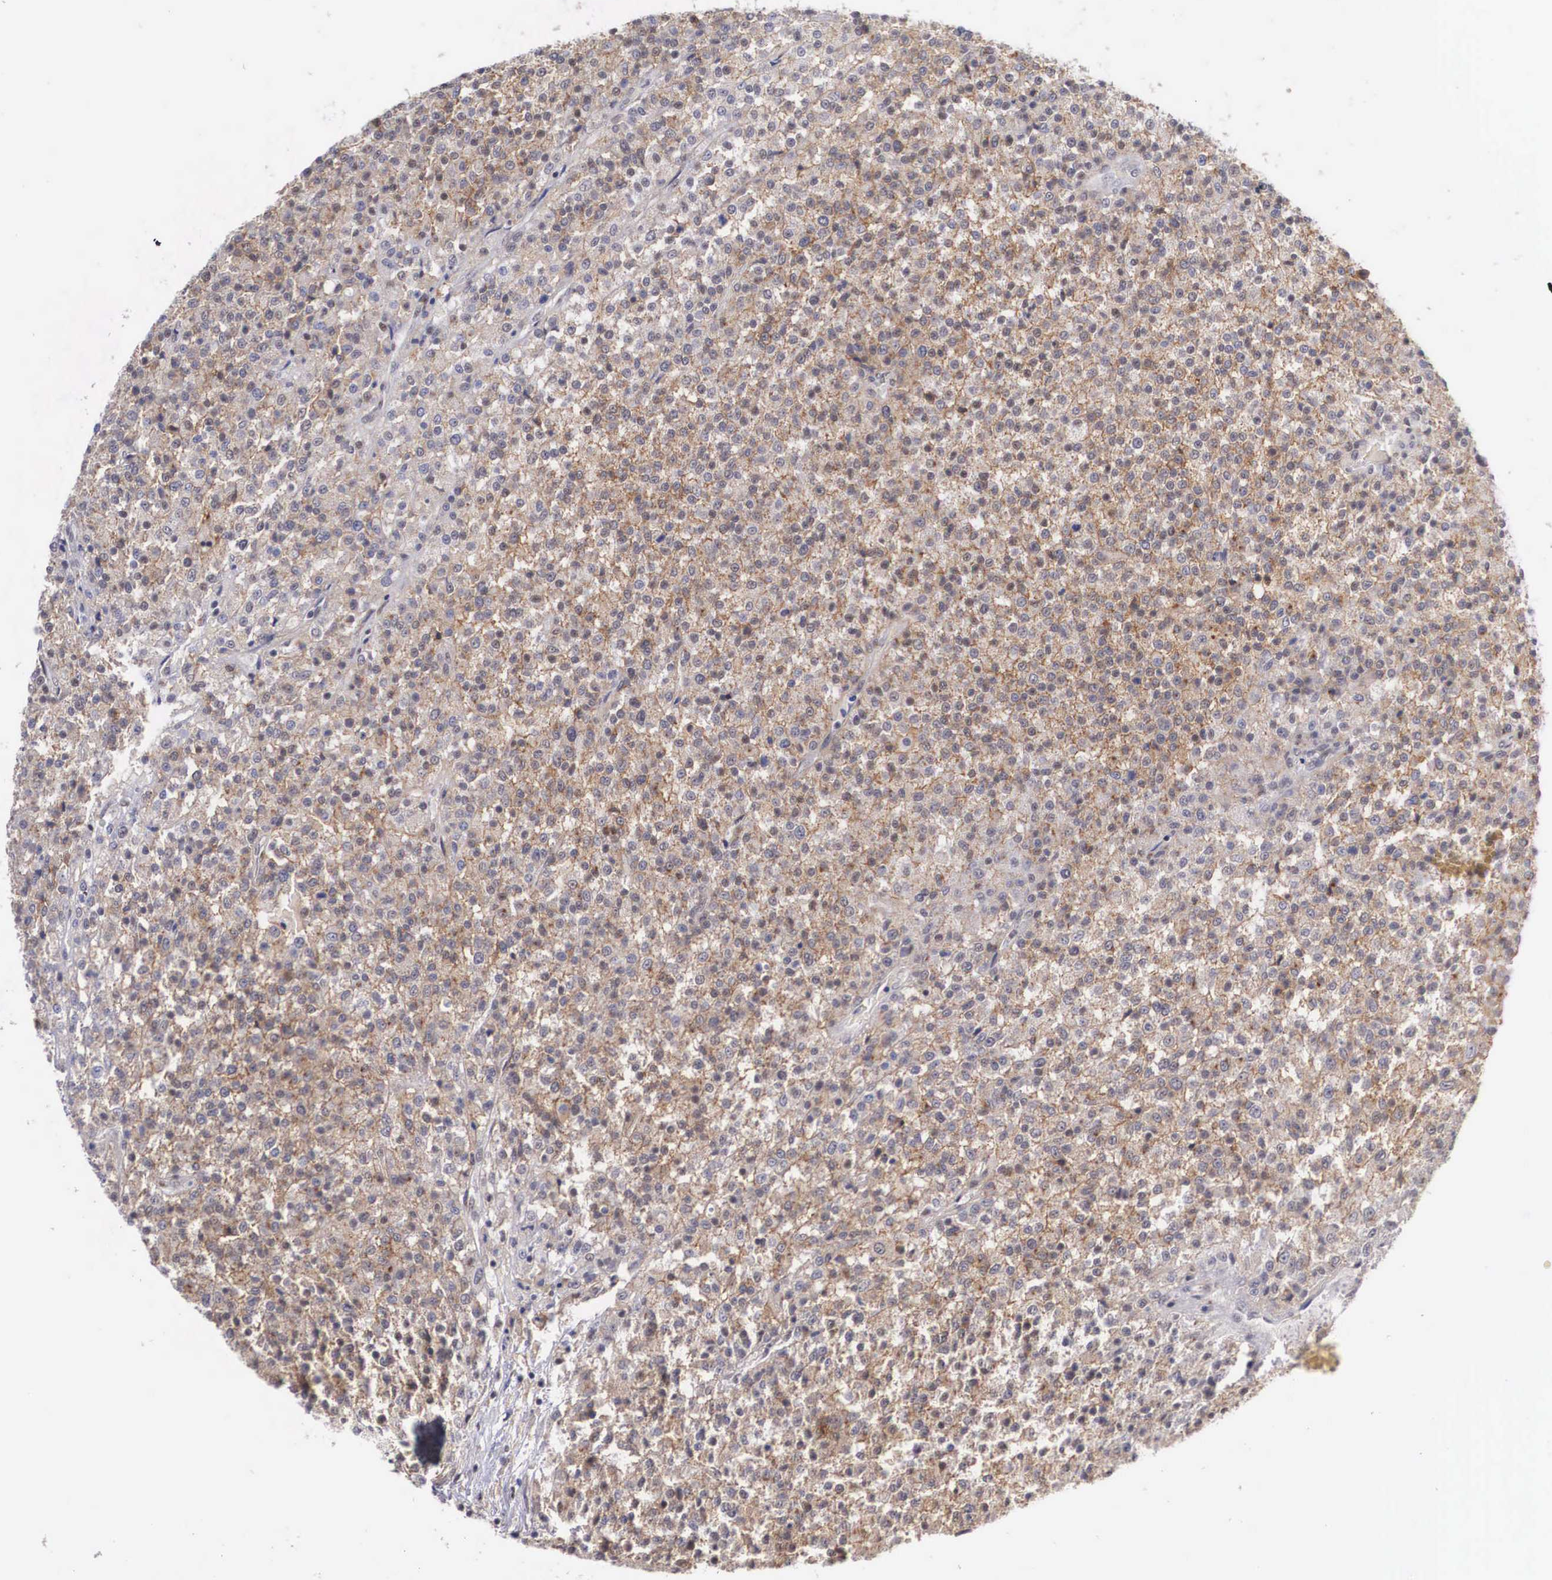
{"staining": {"intensity": "moderate", "quantity": ">75%", "location": "cytoplasmic/membranous"}, "tissue": "testis cancer", "cell_type": "Tumor cells", "image_type": "cancer", "snomed": [{"axis": "morphology", "description": "Seminoma, NOS"}, {"axis": "topography", "description": "Testis"}], "caption": "Immunohistochemical staining of testis seminoma displays moderate cytoplasmic/membranous protein positivity in approximately >75% of tumor cells. The protein is shown in brown color, while the nuclei are stained blue.", "gene": "NR4A2", "patient": {"sex": "male", "age": 59}}